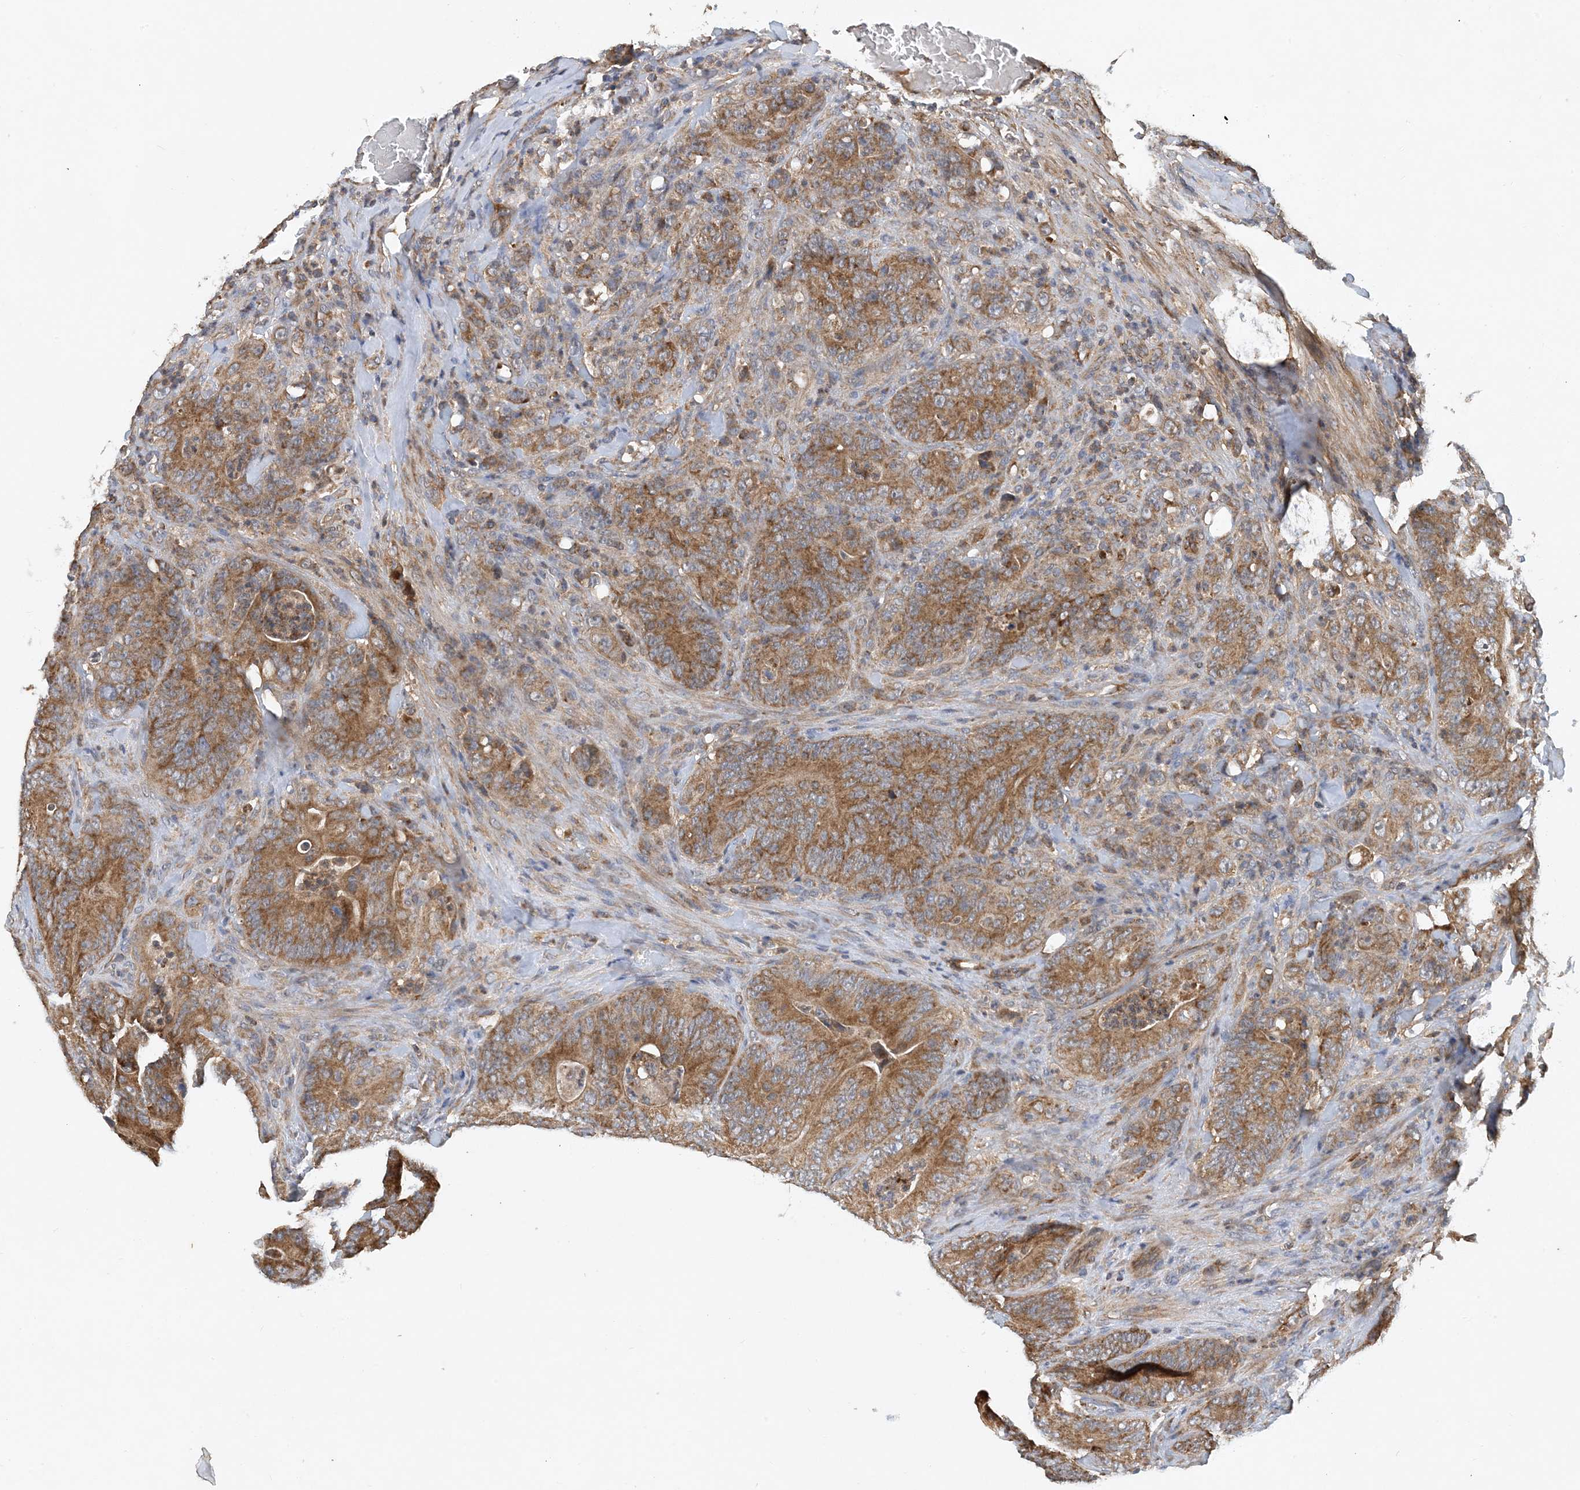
{"staining": {"intensity": "strong", "quantity": ">75%", "location": "cytoplasmic/membranous"}, "tissue": "colorectal cancer", "cell_type": "Tumor cells", "image_type": "cancer", "snomed": [{"axis": "morphology", "description": "Normal tissue, NOS"}, {"axis": "topography", "description": "Colon"}], "caption": "Colorectal cancer stained with a brown dye reveals strong cytoplasmic/membranous positive staining in about >75% of tumor cells.", "gene": "STK19", "patient": {"sex": "female", "age": 82}}